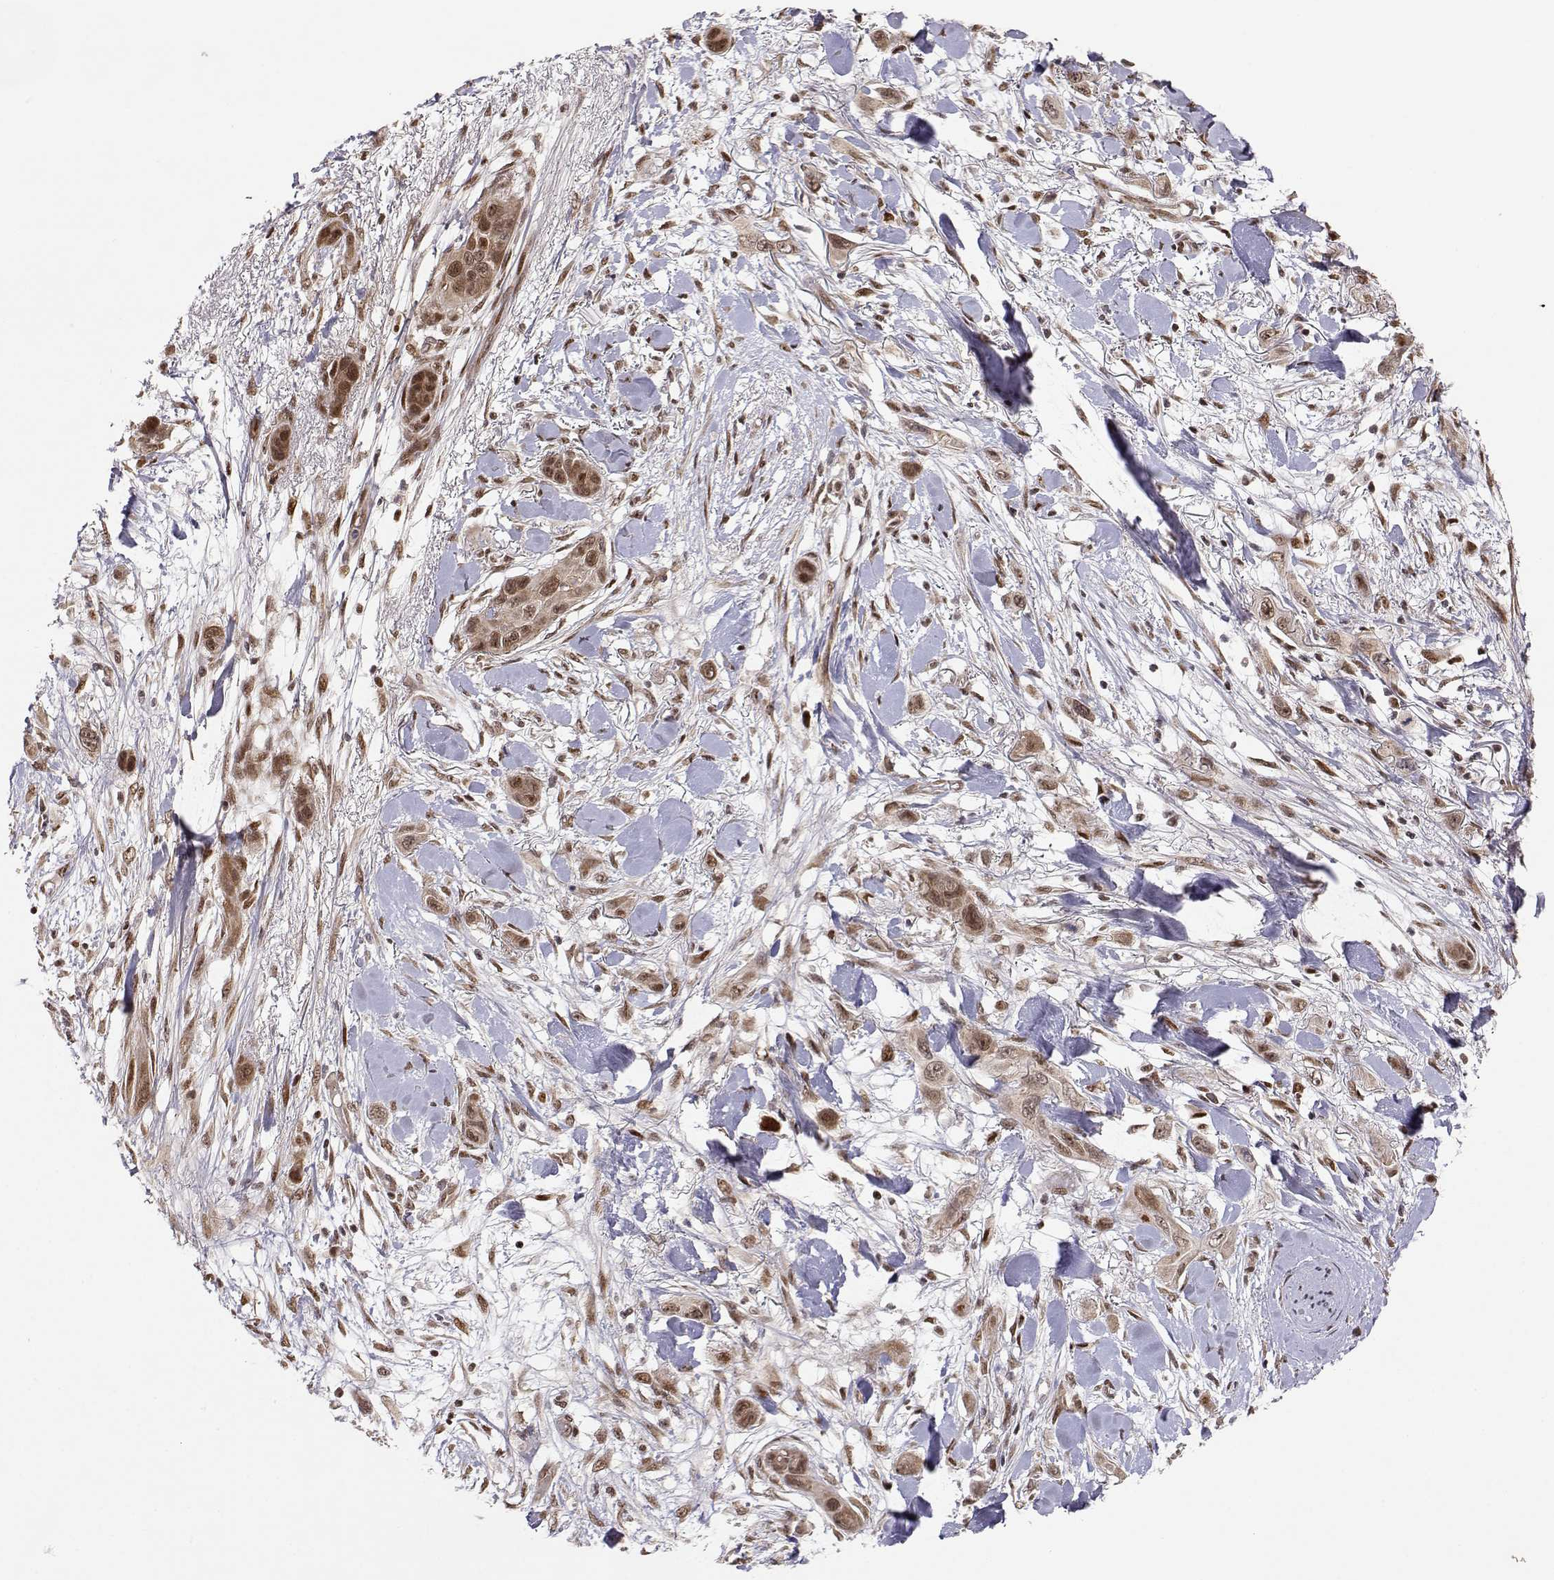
{"staining": {"intensity": "moderate", "quantity": ">75%", "location": "nuclear"}, "tissue": "skin cancer", "cell_type": "Tumor cells", "image_type": "cancer", "snomed": [{"axis": "morphology", "description": "Squamous cell carcinoma, NOS"}, {"axis": "topography", "description": "Skin"}], "caption": "Protein positivity by IHC displays moderate nuclear staining in approximately >75% of tumor cells in skin cancer (squamous cell carcinoma).", "gene": "BRCA1", "patient": {"sex": "male", "age": 79}}